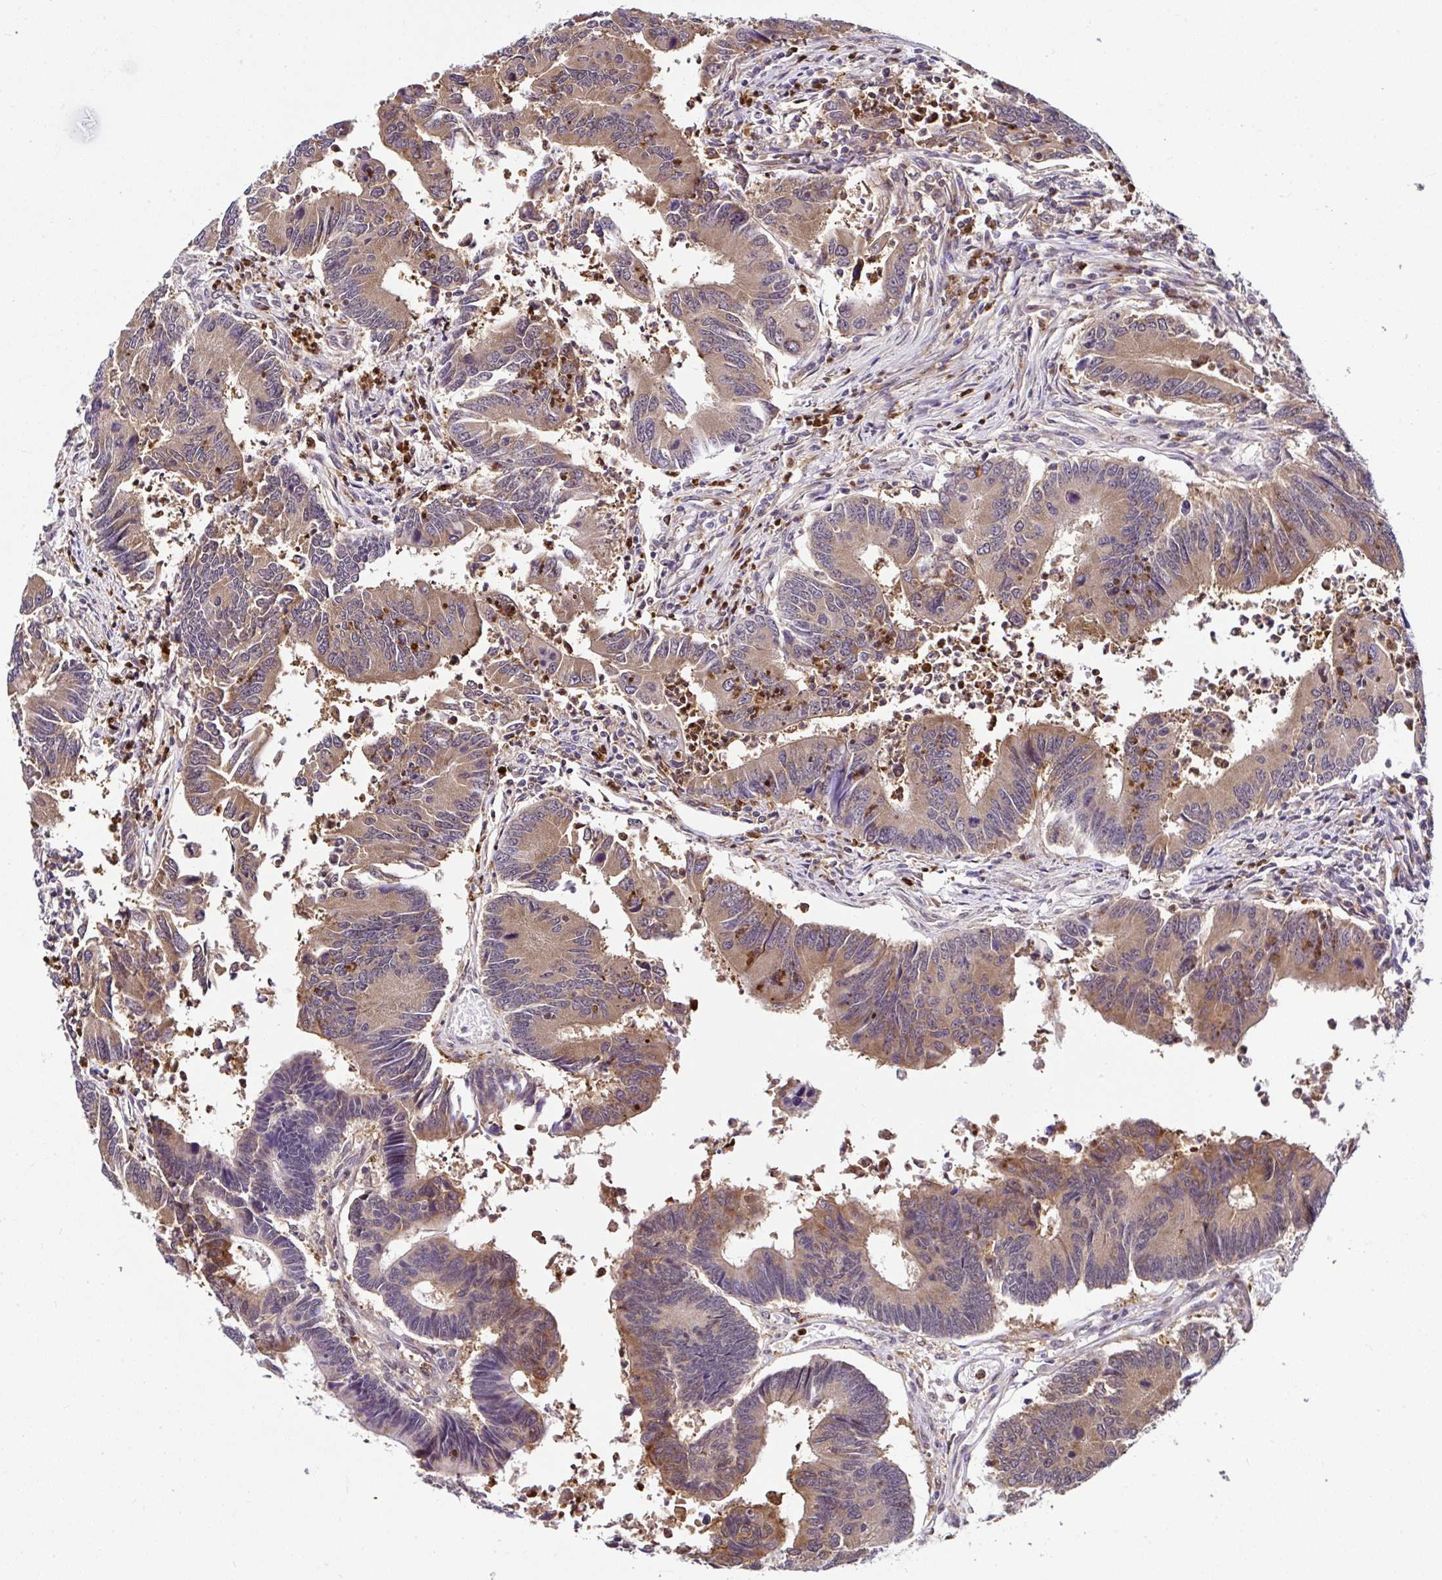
{"staining": {"intensity": "moderate", "quantity": "25%-75%", "location": "cytoplasmic/membranous"}, "tissue": "colorectal cancer", "cell_type": "Tumor cells", "image_type": "cancer", "snomed": [{"axis": "morphology", "description": "Adenocarcinoma, NOS"}, {"axis": "topography", "description": "Colon"}], "caption": "Colorectal cancer was stained to show a protein in brown. There is medium levels of moderate cytoplasmic/membranous staining in about 25%-75% of tumor cells. The staining was performed using DAB (3,3'-diaminobenzidine), with brown indicating positive protein expression. Nuclei are stained blue with hematoxylin.", "gene": "PIN4", "patient": {"sex": "female", "age": 67}}